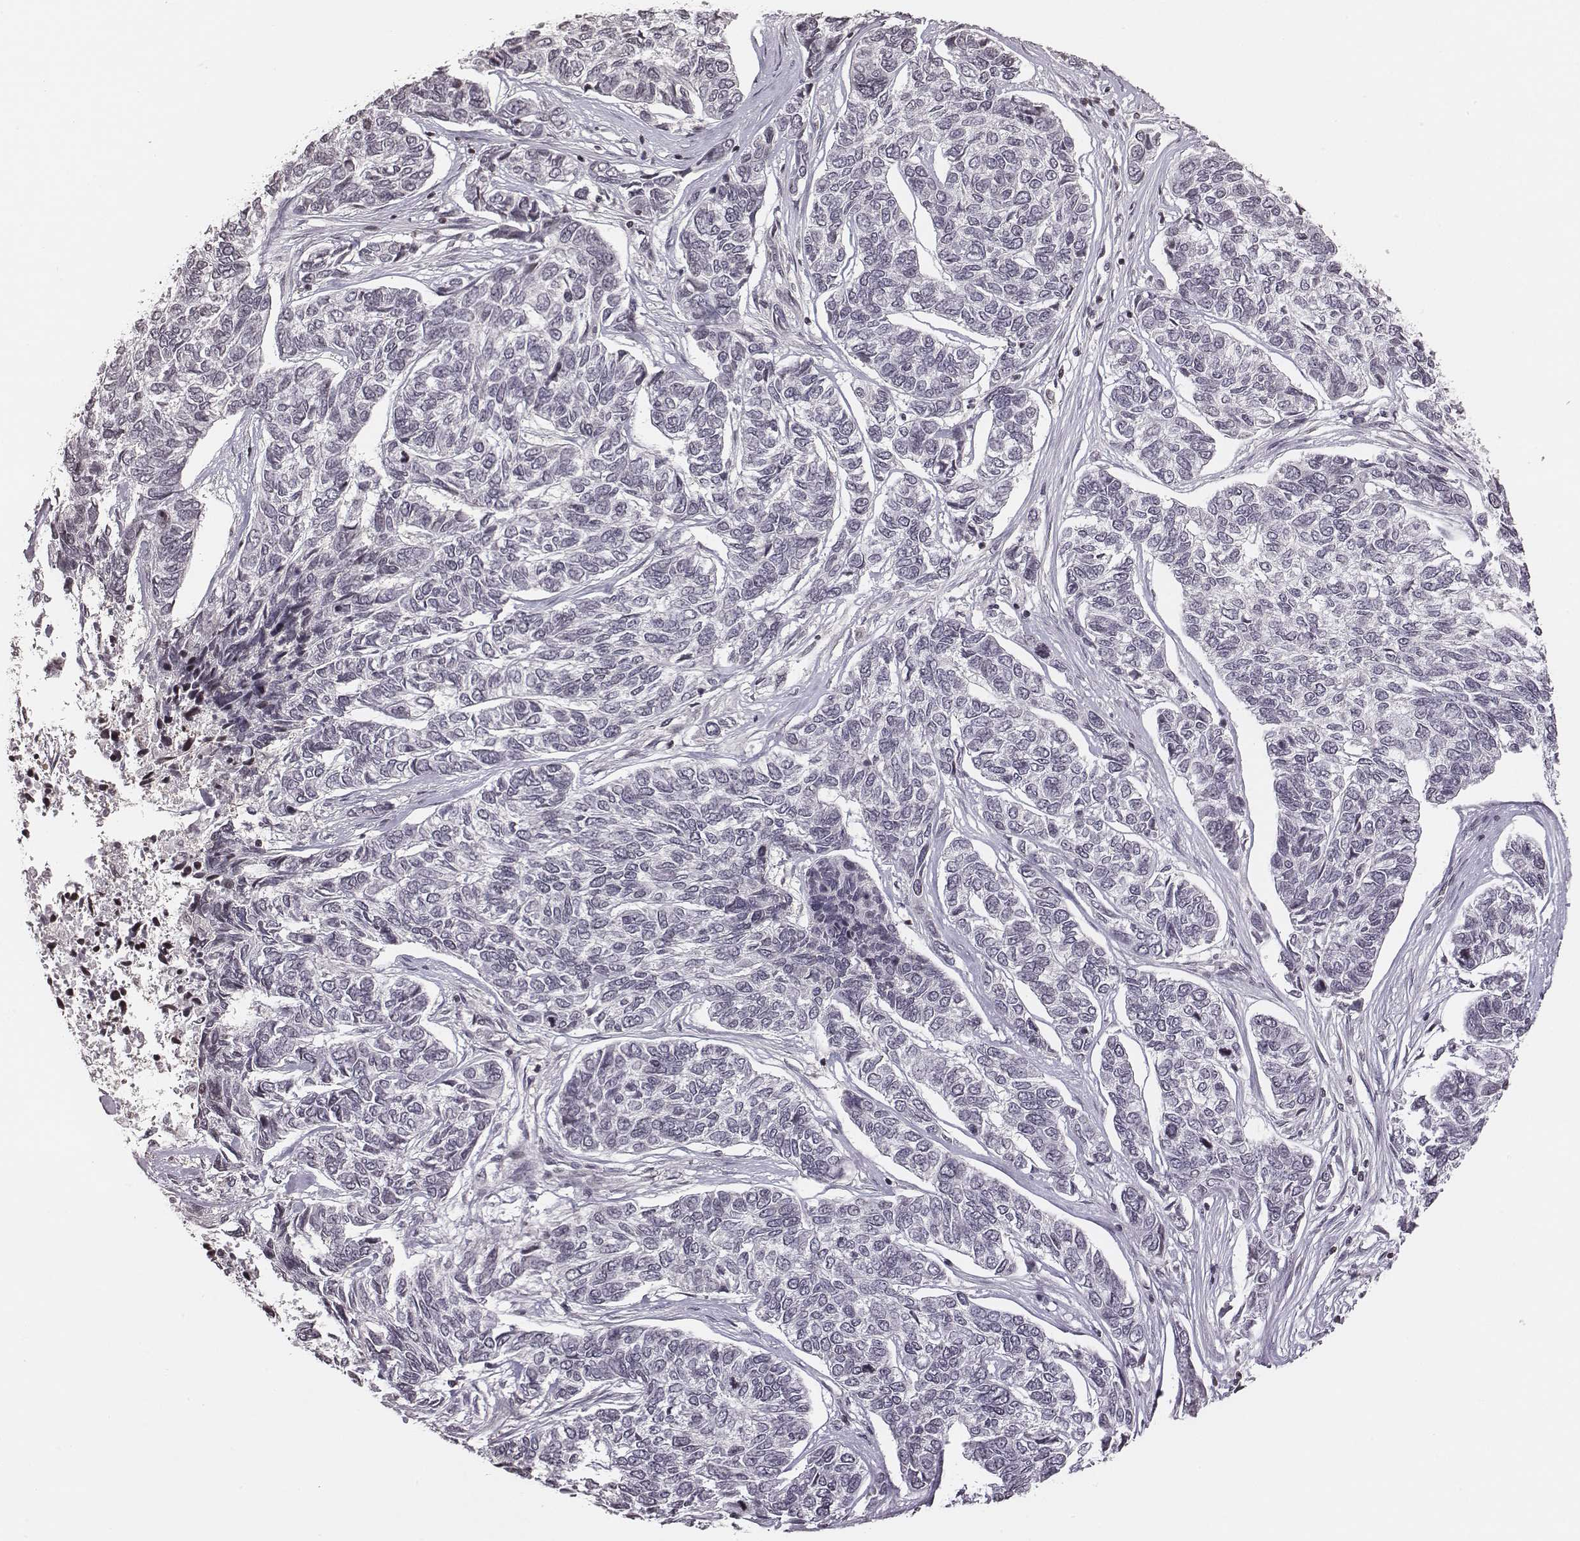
{"staining": {"intensity": "negative", "quantity": "none", "location": "none"}, "tissue": "skin cancer", "cell_type": "Tumor cells", "image_type": "cancer", "snomed": [{"axis": "morphology", "description": "Basal cell carcinoma"}, {"axis": "topography", "description": "Skin"}], "caption": "Skin cancer (basal cell carcinoma) was stained to show a protein in brown. There is no significant expression in tumor cells.", "gene": "GRM4", "patient": {"sex": "female", "age": 65}}